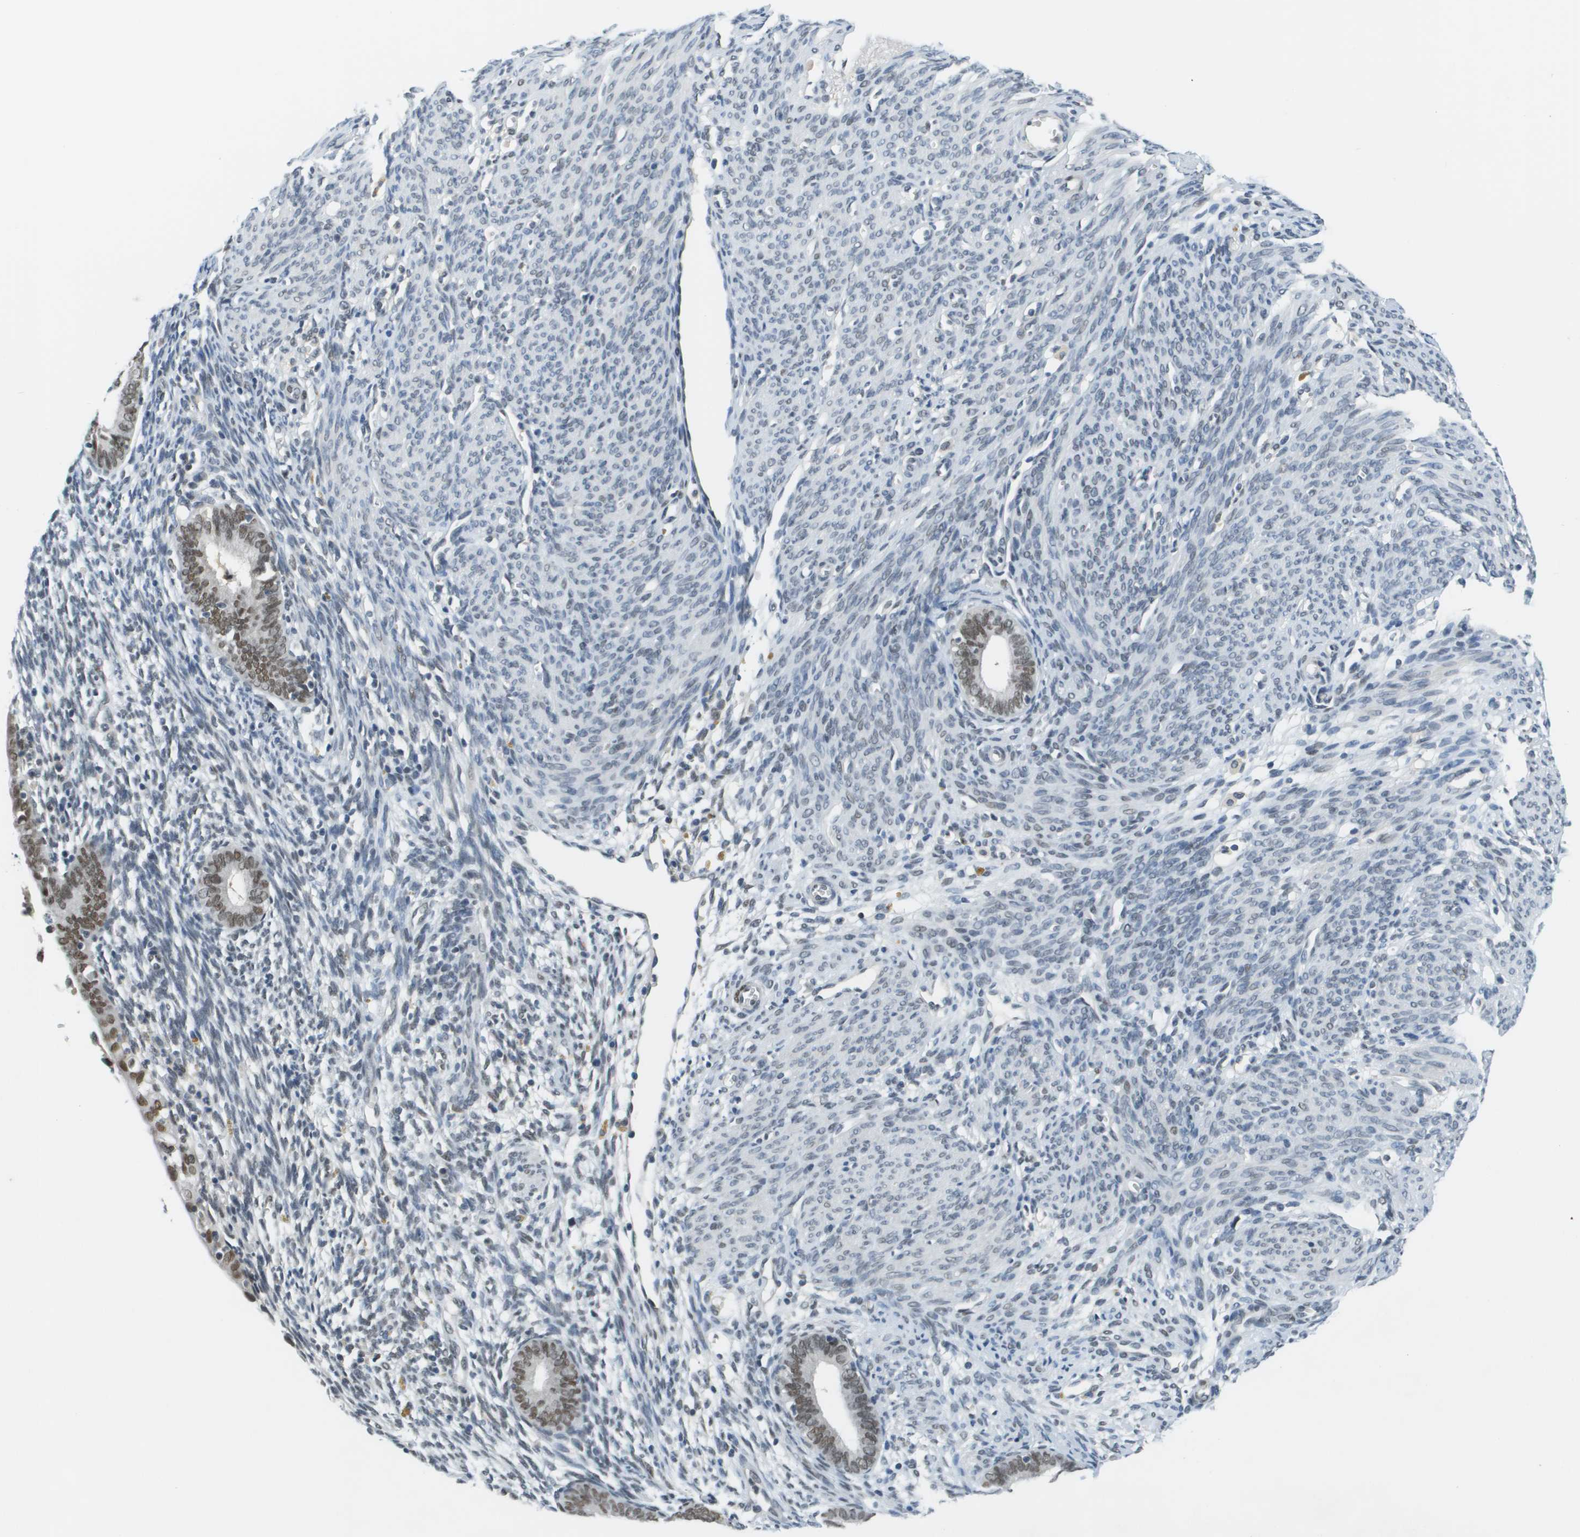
{"staining": {"intensity": "weak", "quantity": "<25%", "location": "nuclear"}, "tissue": "endometrium", "cell_type": "Cells in endometrial stroma", "image_type": "normal", "snomed": [{"axis": "morphology", "description": "Normal tissue, NOS"}, {"axis": "morphology", "description": "Adenocarcinoma, NOS"}, {"axis": "topography", "description": "Endometrium"}, {"axis": "topography", "description": "Ovary"}], "caption": "The micrograph demonstrates no significant staining in cells in endometrial stroma of endometrium.", "gene": "CBX5", "patient": {"sex": "female", "age": 68}}